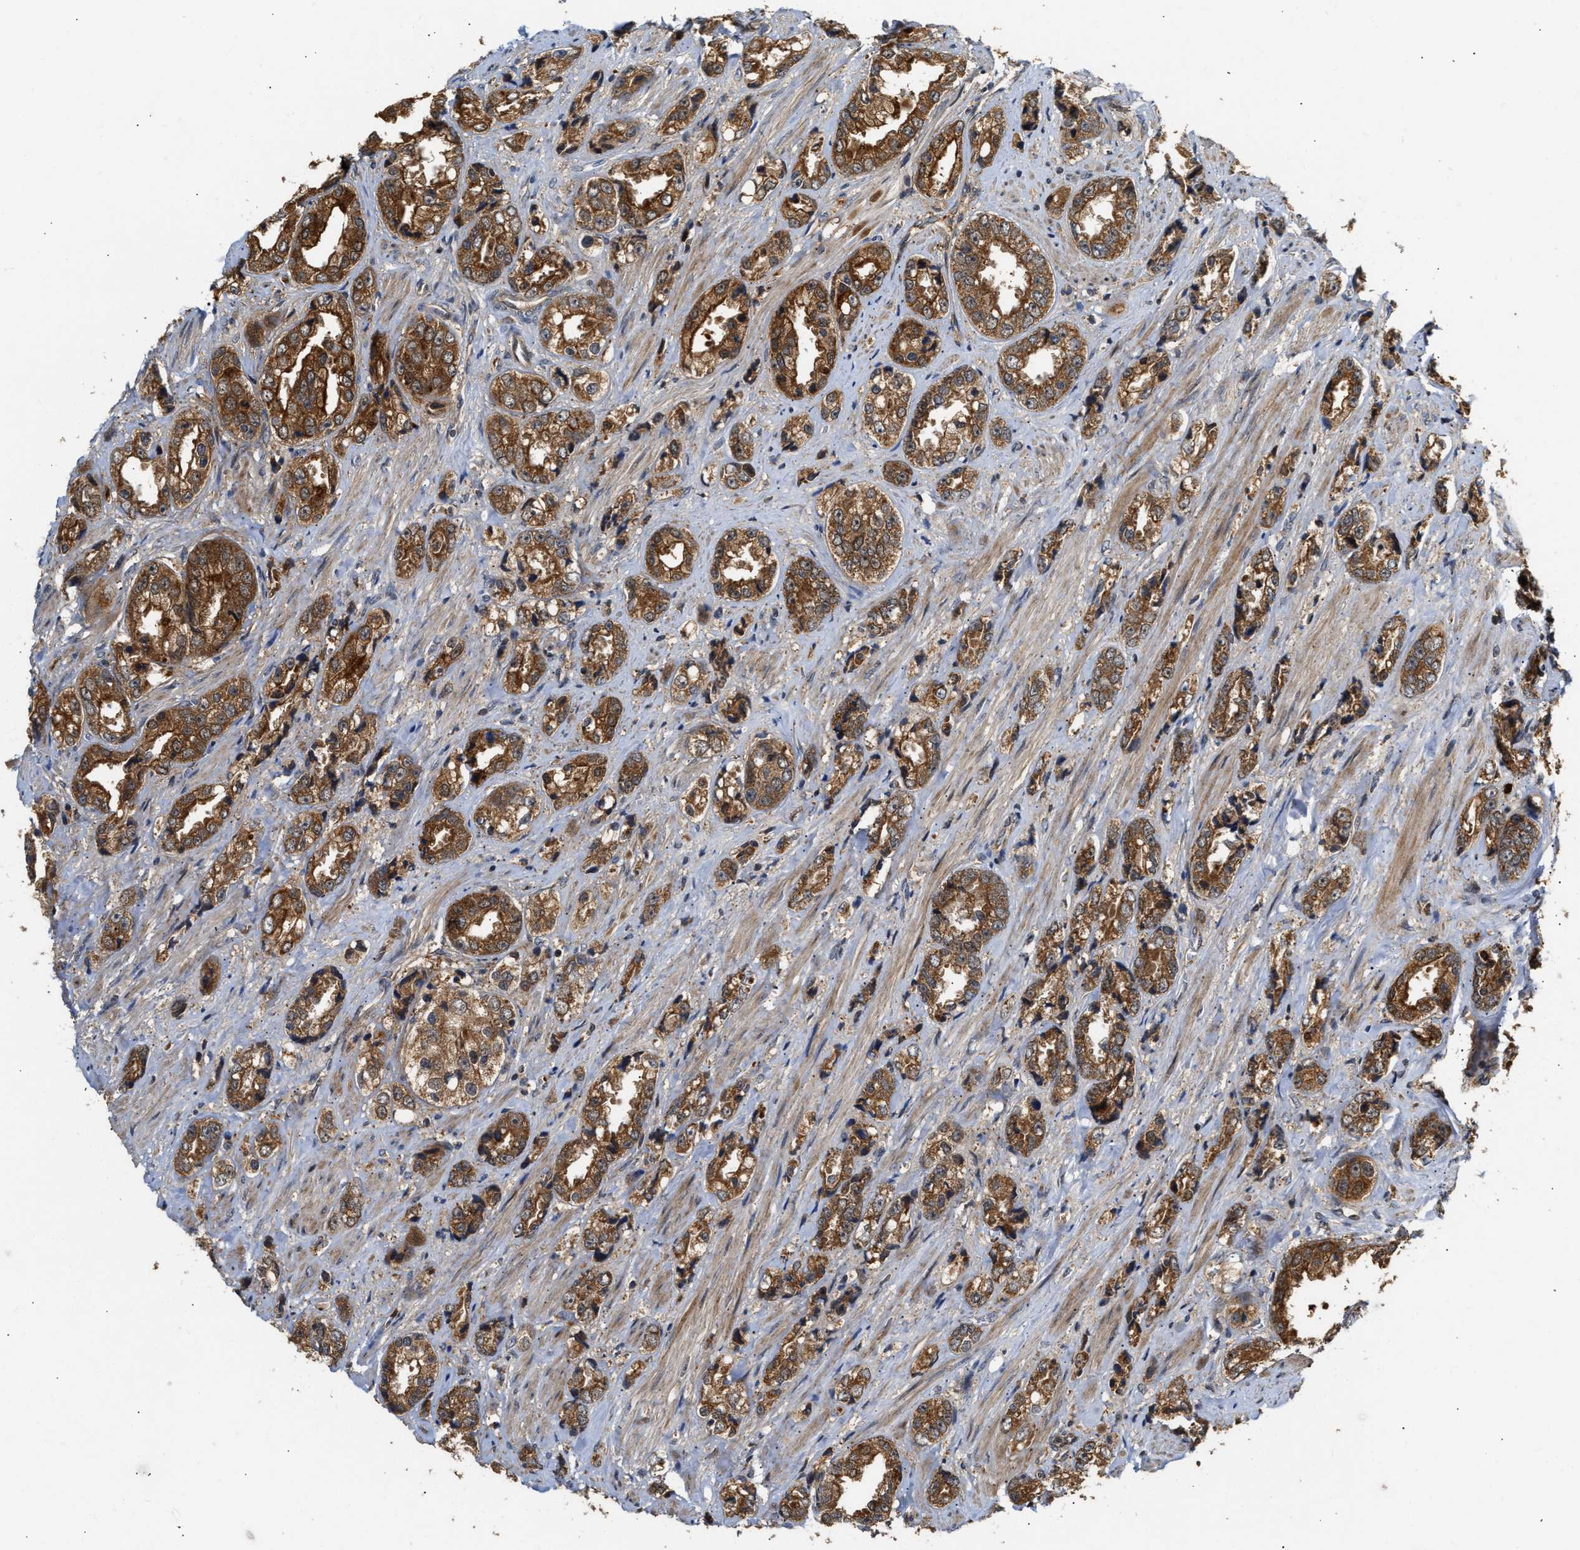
{"staining": {"intensity": "strong", "quantity": ">75%", "location": "cytoplasmic/membranous"}, "tissue": "prostate cancer", "cell_type": "Tumor cells", "image_type": "cancer", "snomed": [{"axis": "morphology", "description": "Adenocarcinoma, High grade"}, {"axis": "topography", "description": "Prostate"}], "caption": "Protein expression analysis of prostate cancer (adenocarcinoma (high-grade)) displays strong cytoplasmic/membranous staining in about >75% of tumor cells.", "gene": "EXTL2", "patient": {"sex": "male", "age": 61}}